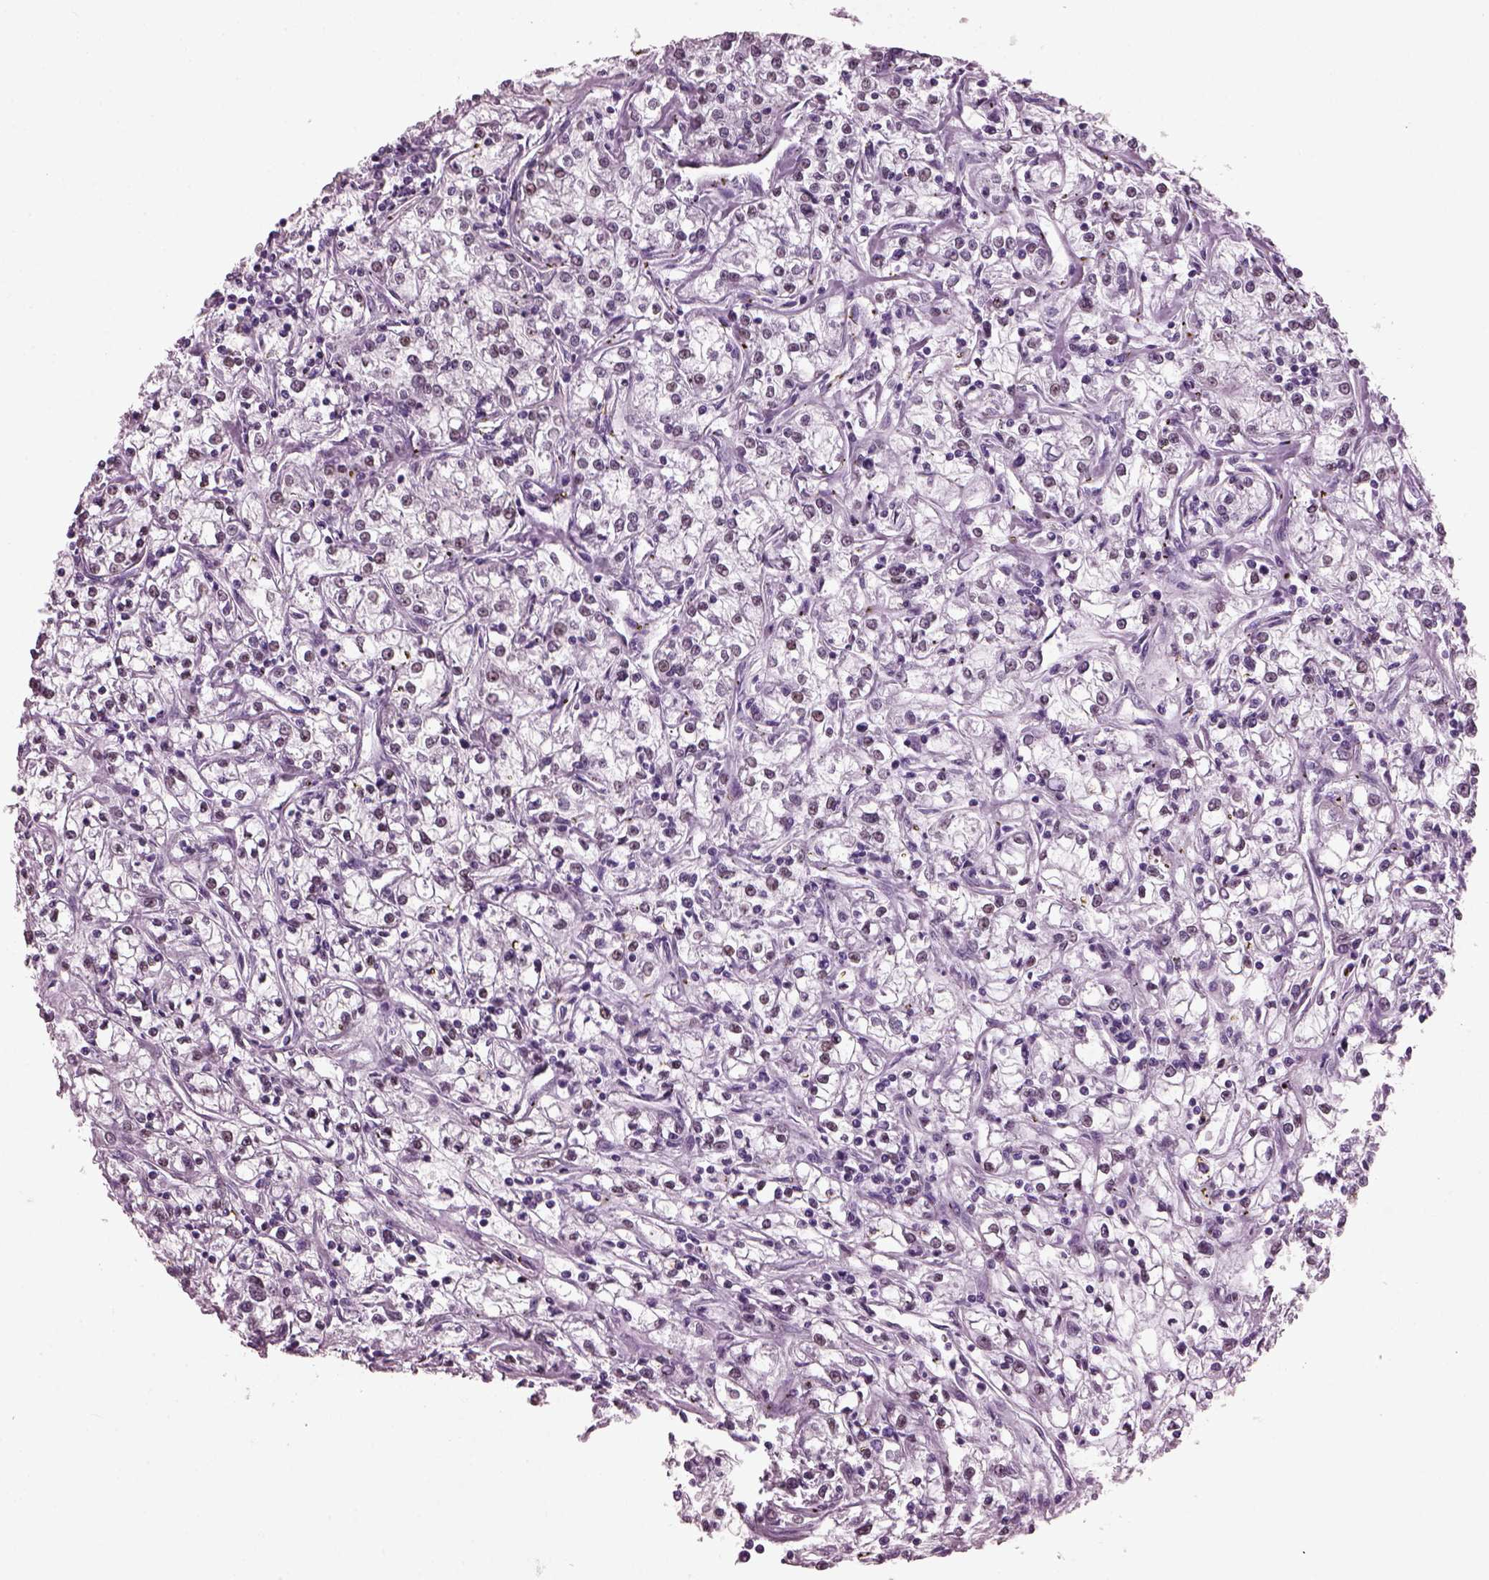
{"staining": {"intensity": "weak", "quantity": "<25%", "location": "nuclear"}, "tissue": "renal cancer", "cell_type": "Tumor cells", "image_type": "cancer", "snomed": [{"axis": "morphology", "description": "Adenocarcinoma, NOS"}, {"axis": "topography", "description": "Kidney"}], "caption": "High magnification brightfield microscopy of renal adenocarcinoma stained with DAB (brown) and counterstained with hematoxylin (blue): tumor cells show no significant positivity. (Immunohistochemistry, brightfield microscopy, high magnification).", "gene": "KRTAP3-2", "patient": {"sex": "female", "age": 59}}